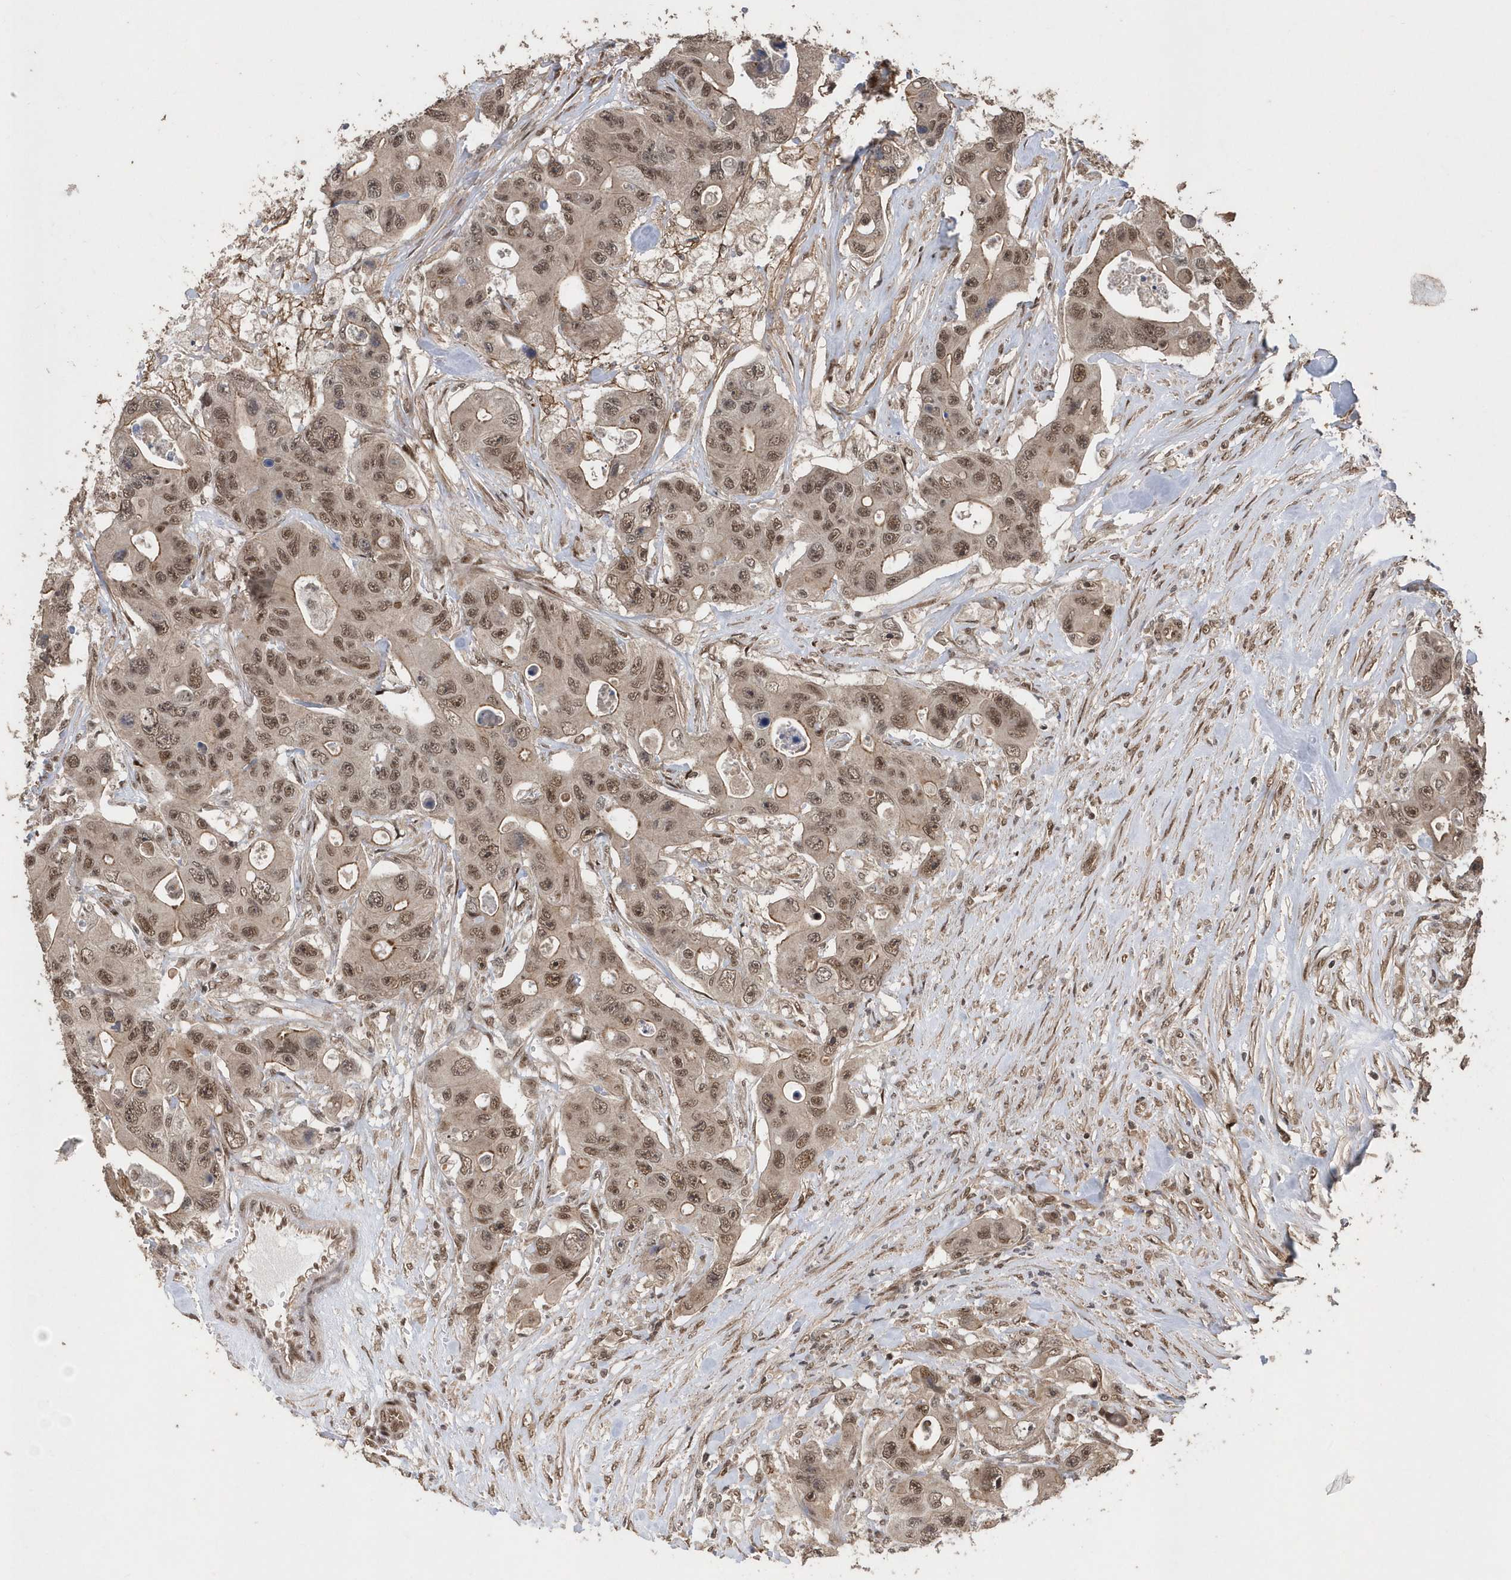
{"staining": {"intensity": "moderate", "quantity": ">75%", "location": "cytoplasmic/membranous,nuclear"}, "tissue": "colorectal cancer", "cell_type": "Tumor cells", "image_type": "cancer", "snomed": [{"axis": "morphology", "description": "Adenocarcinoma, NOS"}, {"axis": "topography", "description": "Colon"}], "caption": "Adenocarcinoma (colorectal) stained with DAB (3,3'-diaminobenzidine) immunohistochemistry (IHC) reveals medium levels of moderate cytoplasmic/membranous and nuclear positivity in about >75% of tumor cells.", "gene": "INTS12", "patient": {"sex": "female", "age": 46}}